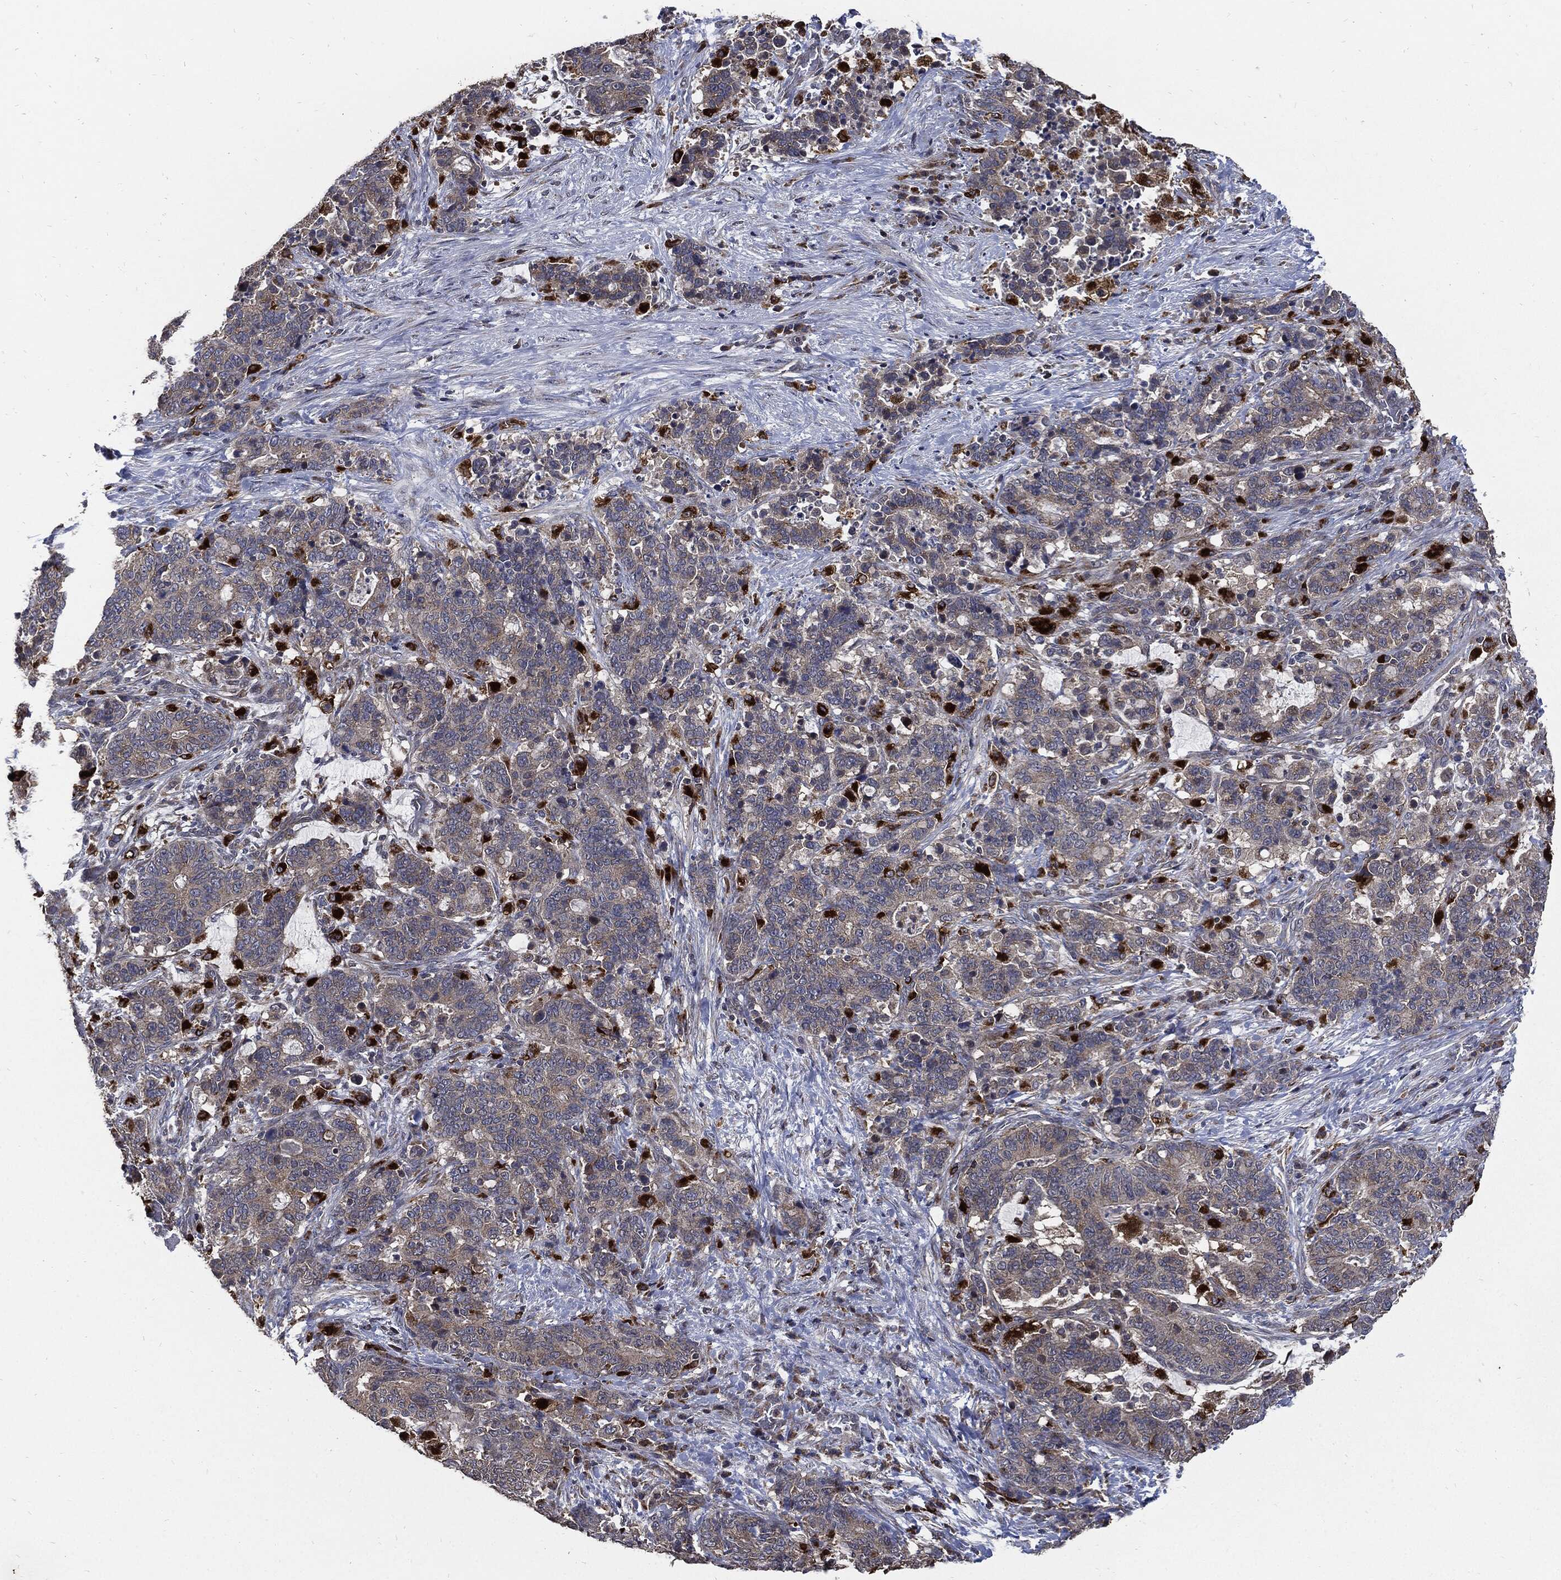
{"staining": {"intensity": "negative", "quantity": "none", "location": "none"}, "tissue": "stomach cancer", "cell_type": "Tumor cells", "image_type": "cancer", "snomed": [{"axis": "morphology", "description": "Normal tissue, NOS"}, {"axis": "morphology", "description": "Adenocarcinoma, NOS"}, {"axis": "topography", "description": "Stomach"}], "caption": "Photomicrograph shows no significant protein staining in tumor cells of stomach cancer.", "gene": "SLC31A2", "patient": {"sex": "female", "age": 64}}